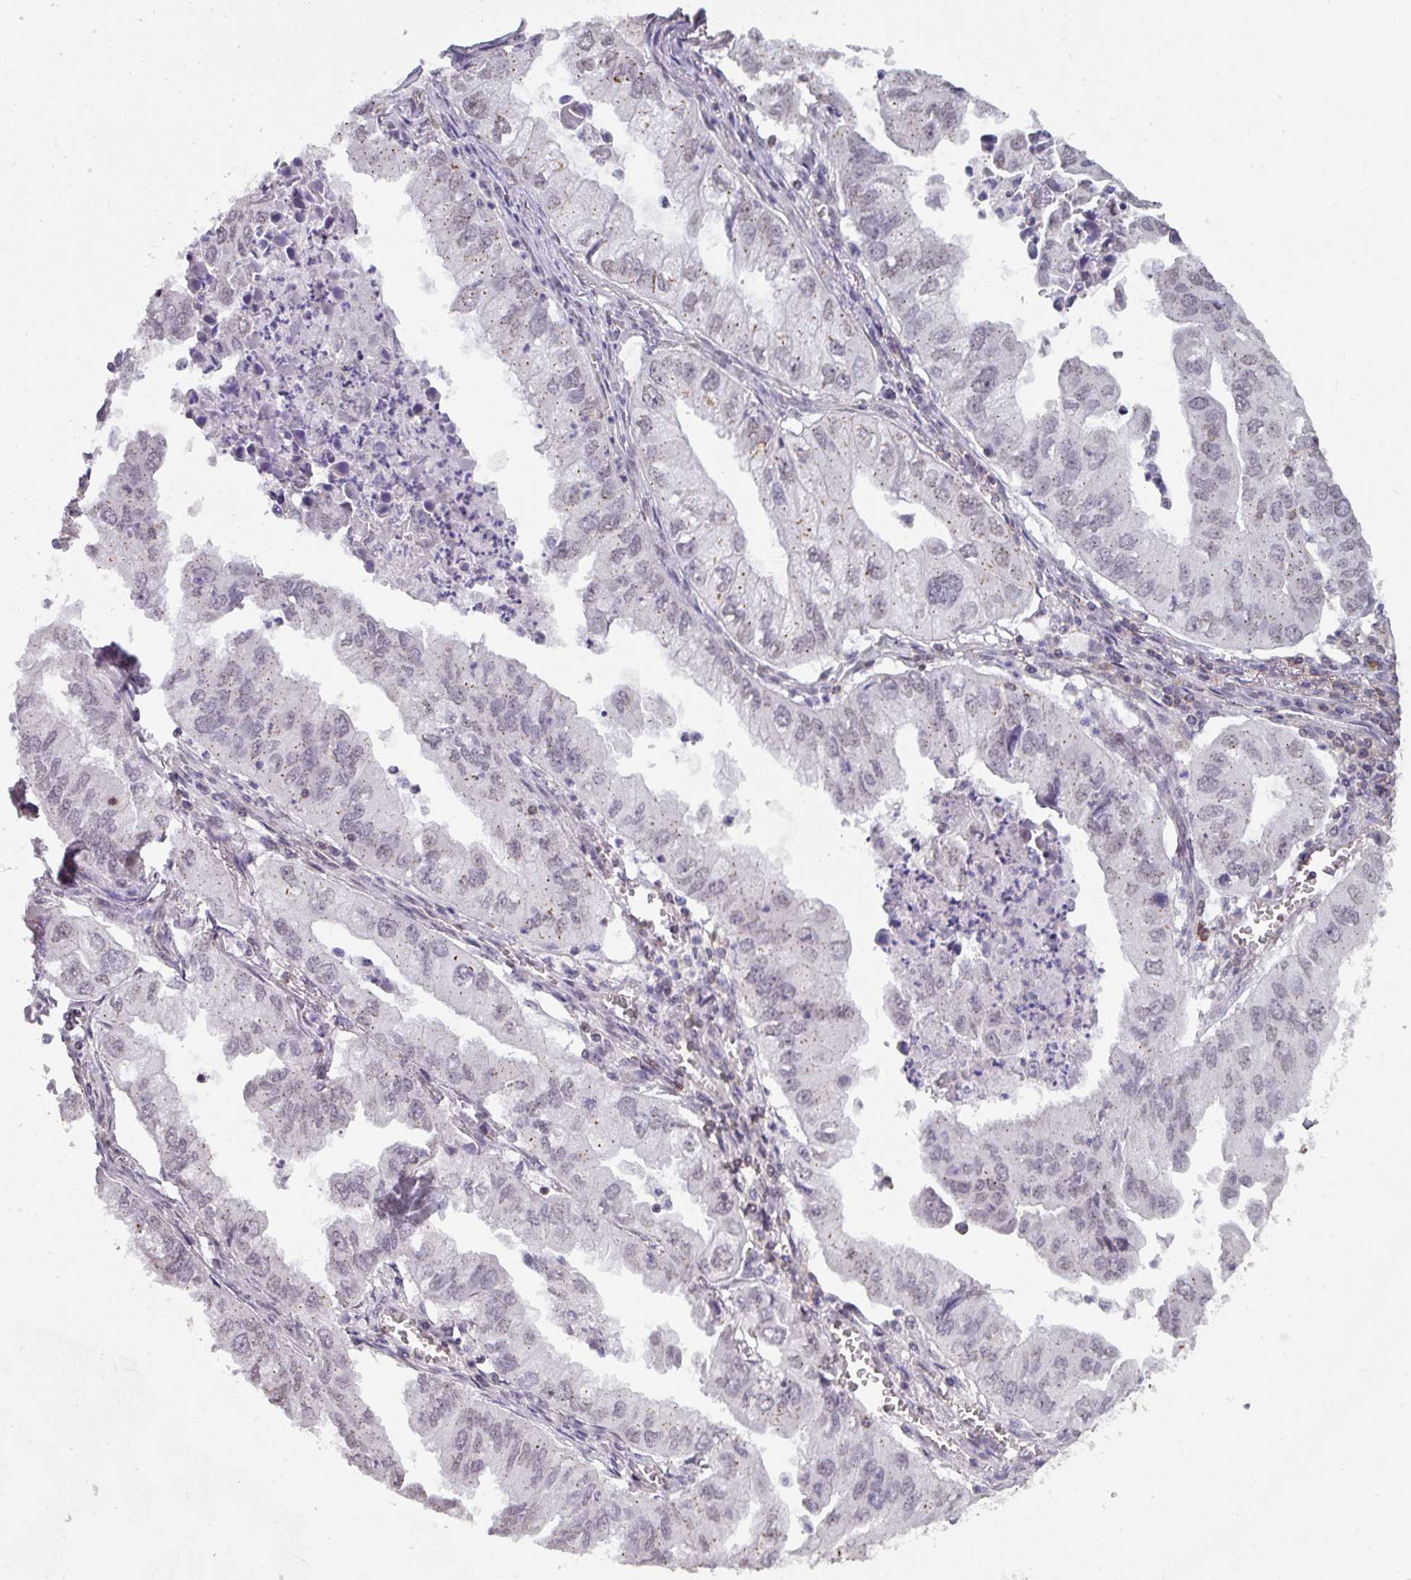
{"staining": {"intensity": "weak", "quantity": "<25%", "location": "nuclear"}, "tissue": "lung cancer", "cell_type": "Tumor cells", "image_type": "cancer", "snomed": [{"axis": "morphology", "description": "Adenocarcinoma, NOS"}, {"axis": "topography", "description": "Lung"}], "caption": "Tumor cells are negative for brown protein staining in lung cancer (adenocarcinoma).", "gene": "RASAL3", "patient": {"sex": "male", "age": 48}}